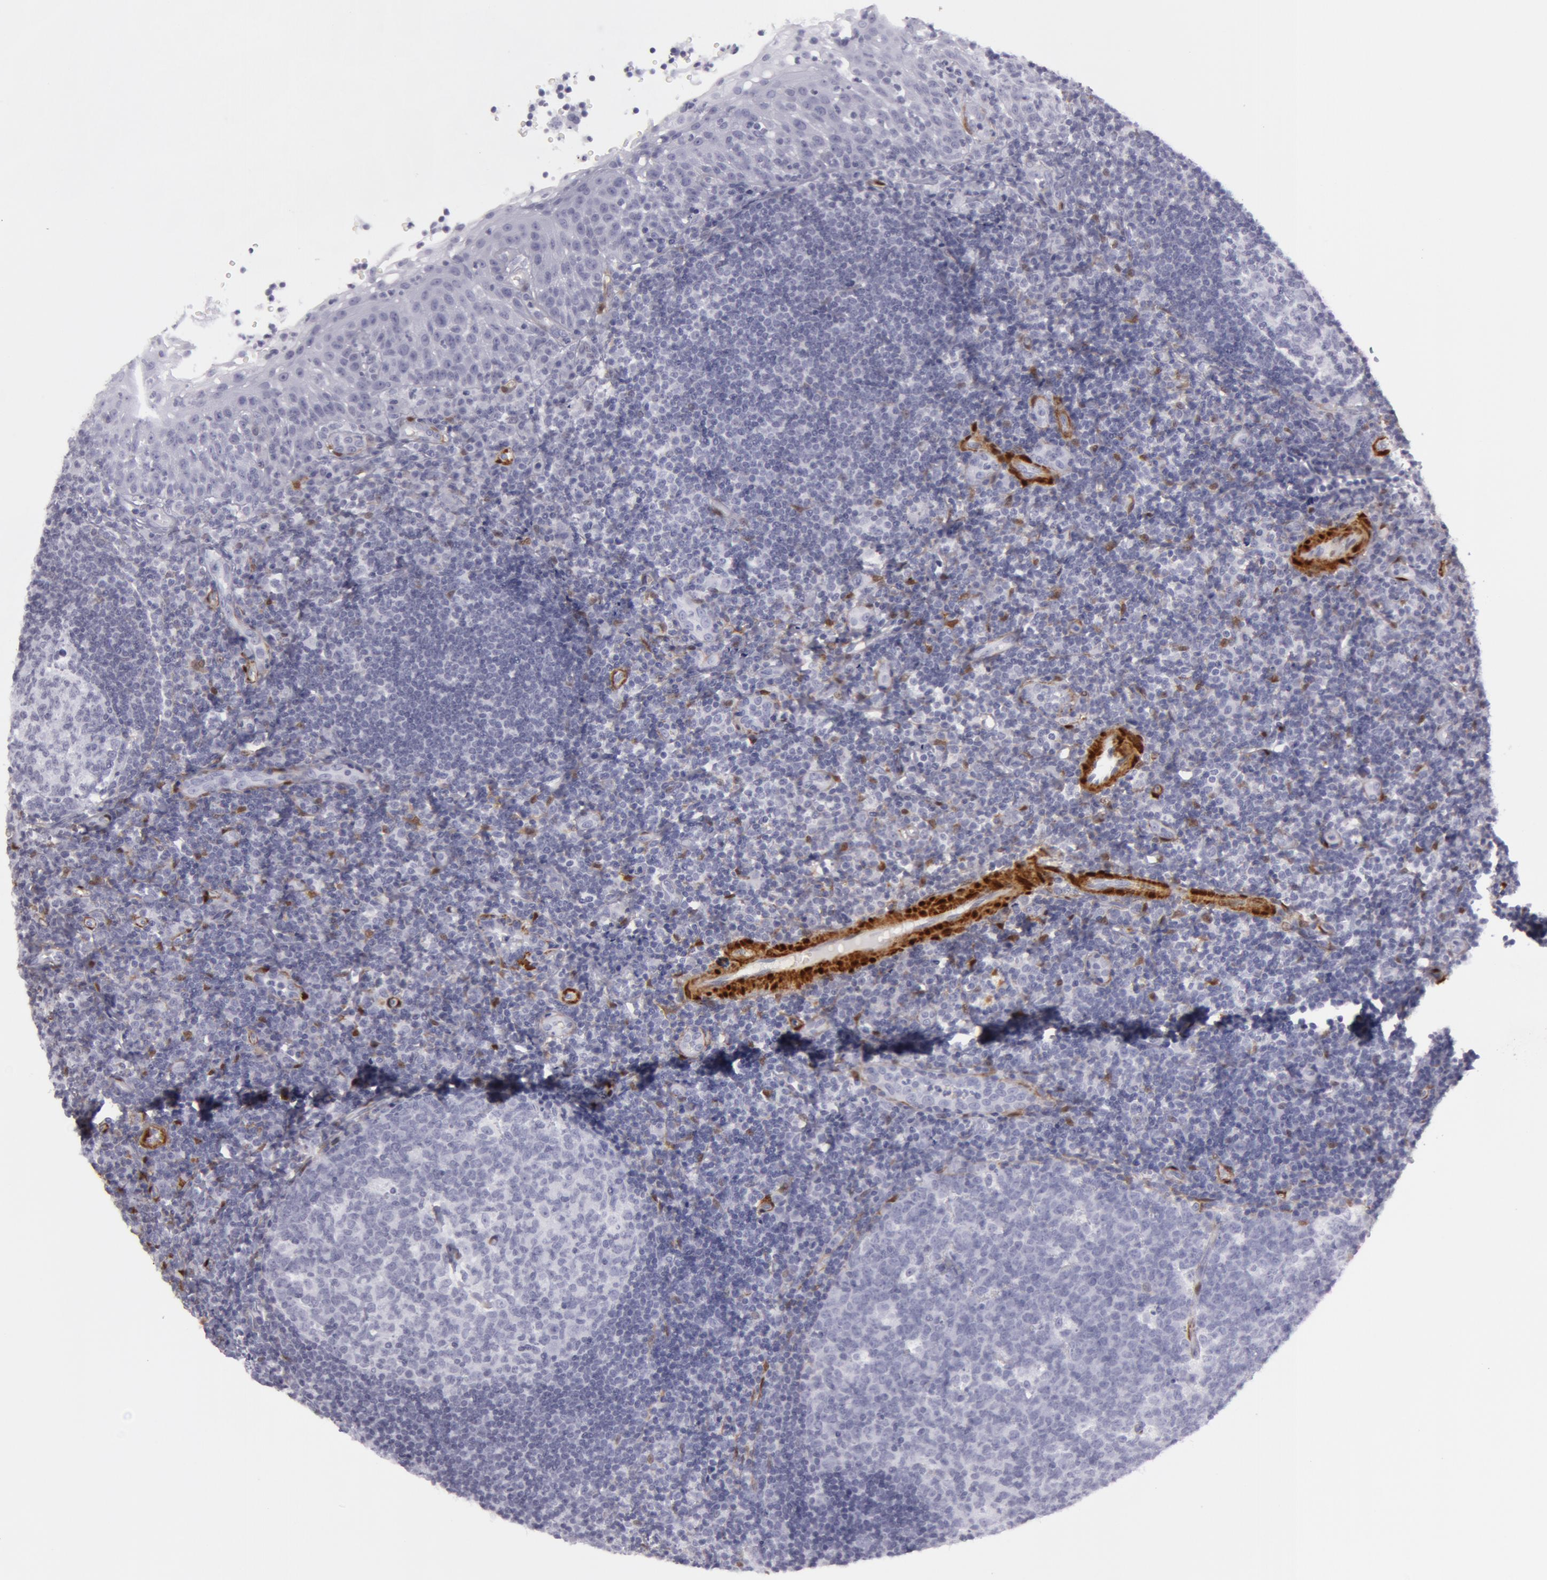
{"staining": {"intensity": "negative", "quantity": "none", "location": "none"}, "tissue": "tonsil", "cell_type": "Germinal center cells", "image_type": "normal", "snomed": [{"axis": "morphology", "description": "Normal tissue, NOS"}, {"axis": "topography", "description": "Tonsil"}], "caption": "Unremarkable tonsil was stained to show a protein in brown. There is no significant positivity in germinal center cells.", "gene": "TAGLN", "patient": {"sex": "female", "age": 40}}